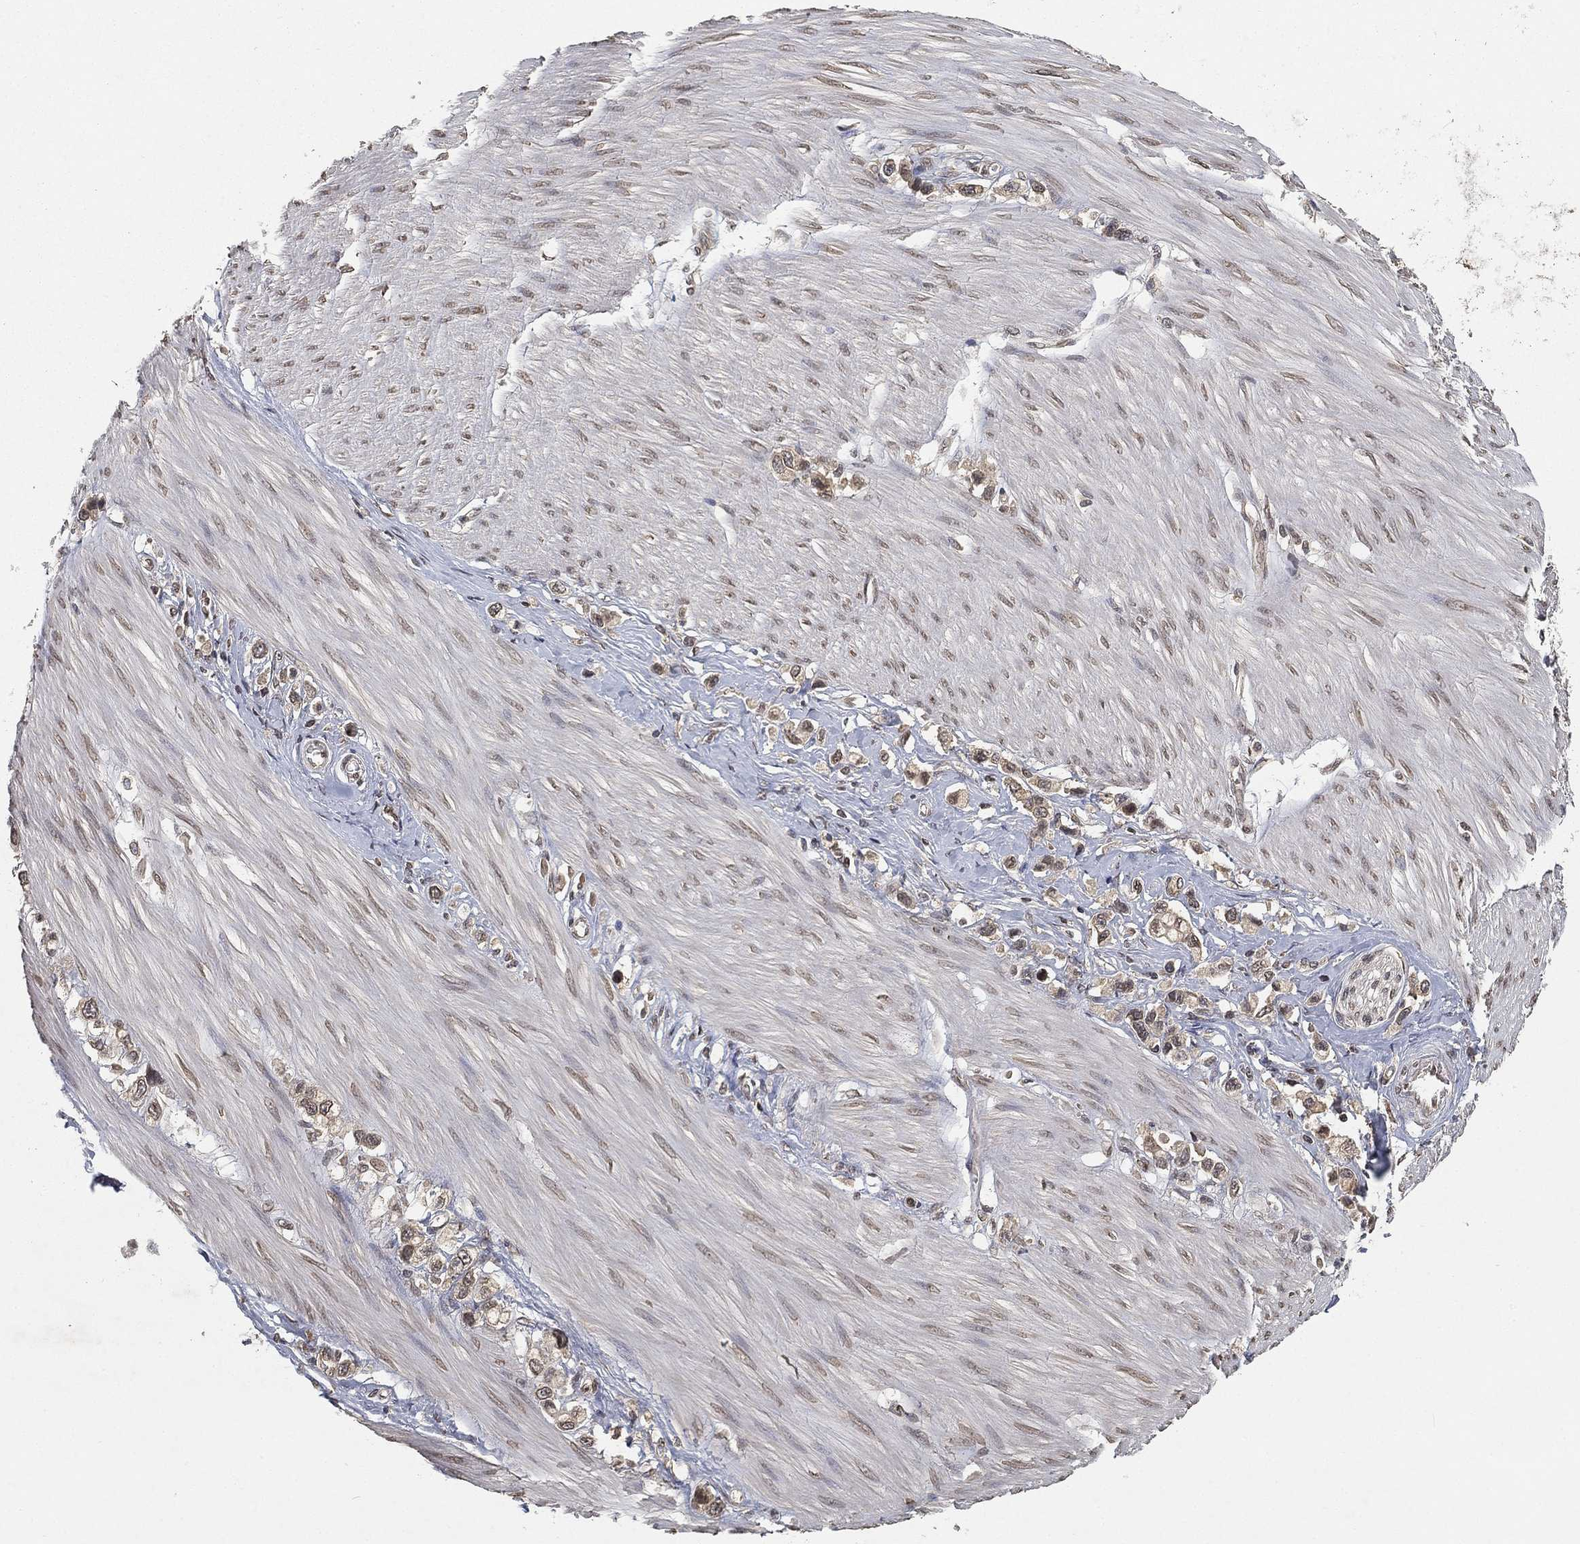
{"staining": {"intensity": "weak", "quantity": "<25%", "location": "cytoplasmic/membranous"}, "tissue": "stomach cancer", "cell_type": "Tumor cells", "image_type": "cancer", "snomed": [{"axis": "morphology", "description": "Normal tissue, NOS"}, {"axis": "morphology", "description": "Adenocarcinoma, NOS"}, {"axis": "morphology", "description": "Adenocarcinoma, High grade"}, {"axis": "topography", "description": "Stomach, upper"}, {"axis": "topography", "description": "Stomach"}], "caption": "There is no significant expression in tumor cells of adenocarcinoma (stomach).", "gene": "UBA5", "patient": {"sex": "female", "age": 65}}